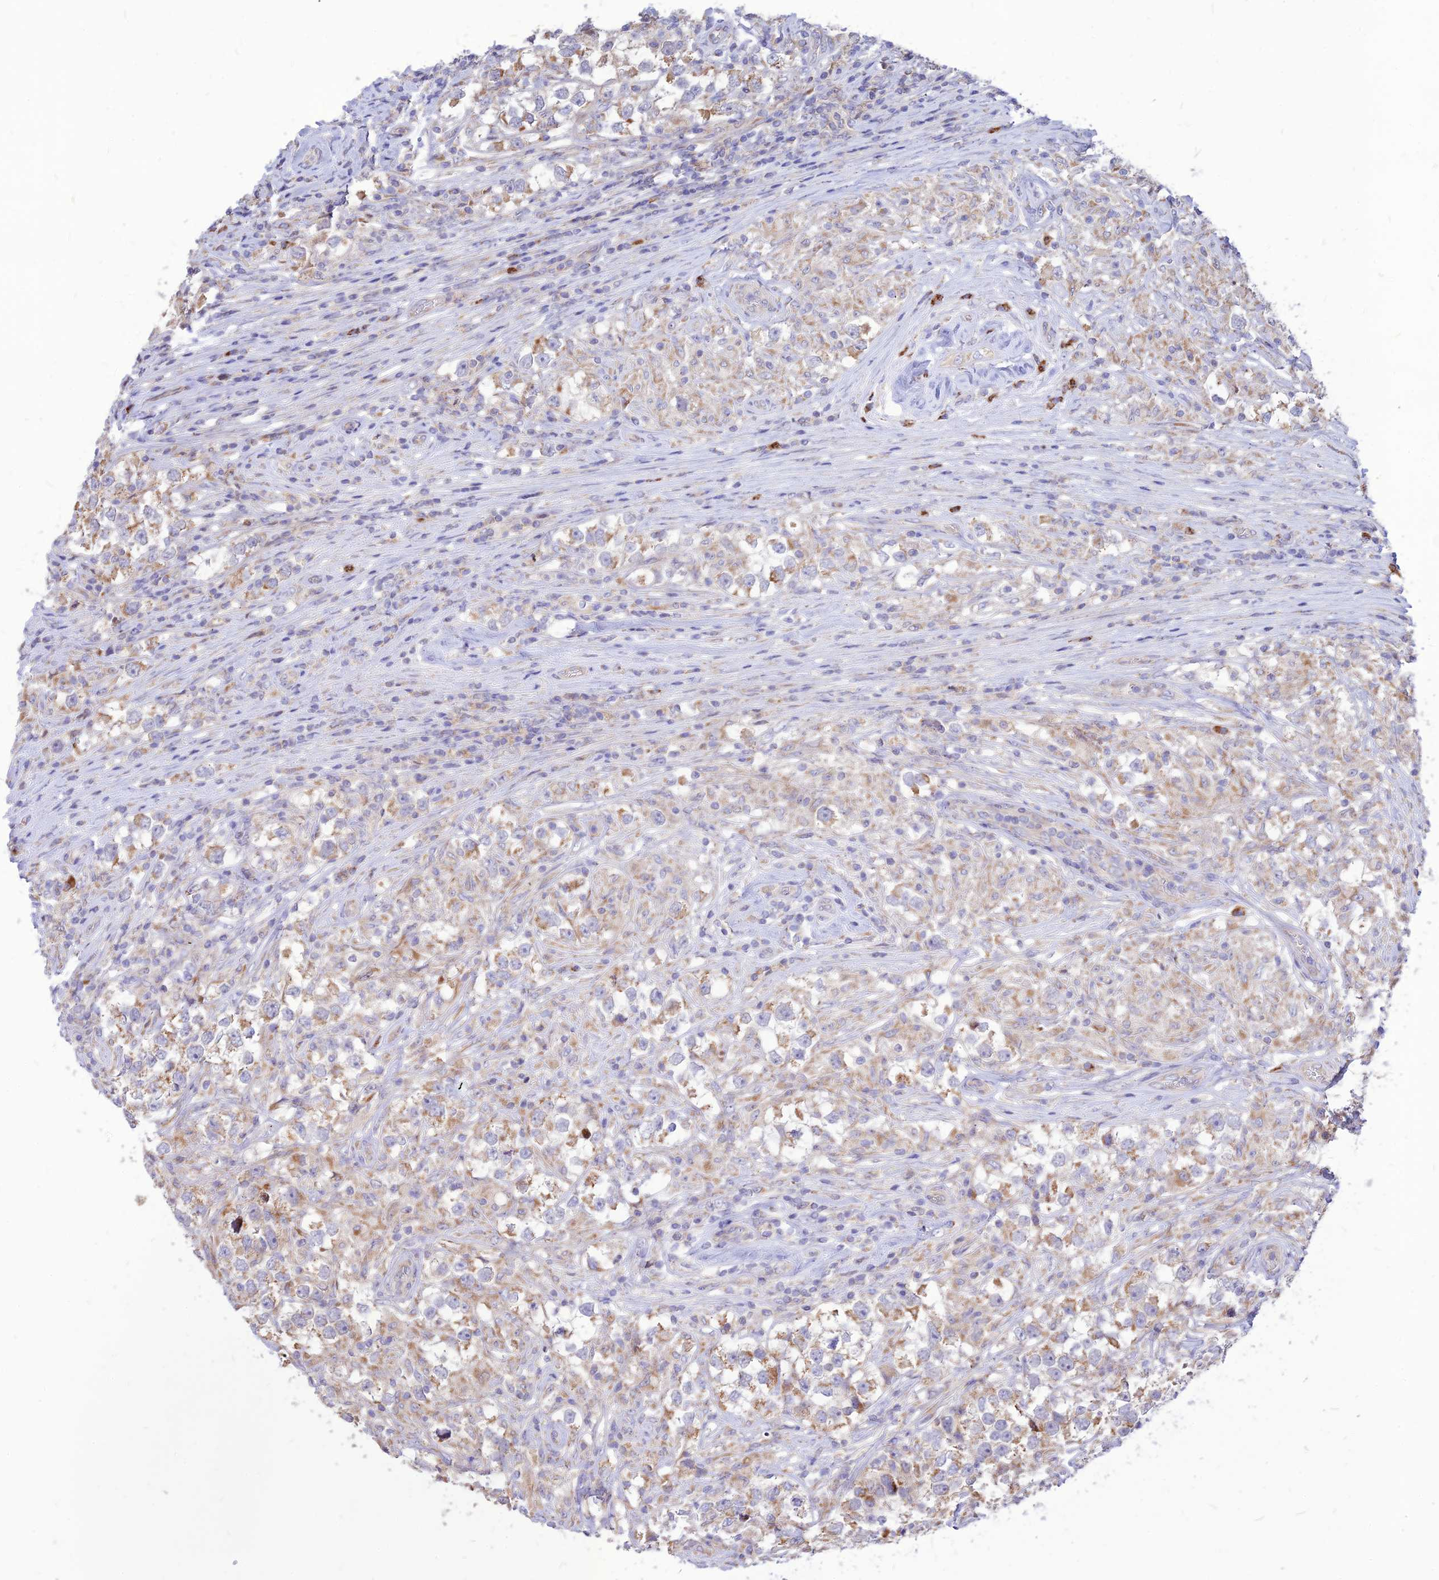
{"staining": {"intensity": "moderate", "quantity": "25%-75%", "location": "cytoplasmic/membranous"}, "tissue": "testis cancer", "cell_type": "Tumor cells", "image_type": "cancer", "snomed": [{"axis": "morphology", "description": "Seminoma, NOS"}, {"axis": "topography", "description": "Testis"}], "caption": "Testis cancer stained with a protein marker demonstrates moderate staining in tumor cells.", "gene": "ECI1", "patient": {"sex": "male", "age": 46}}